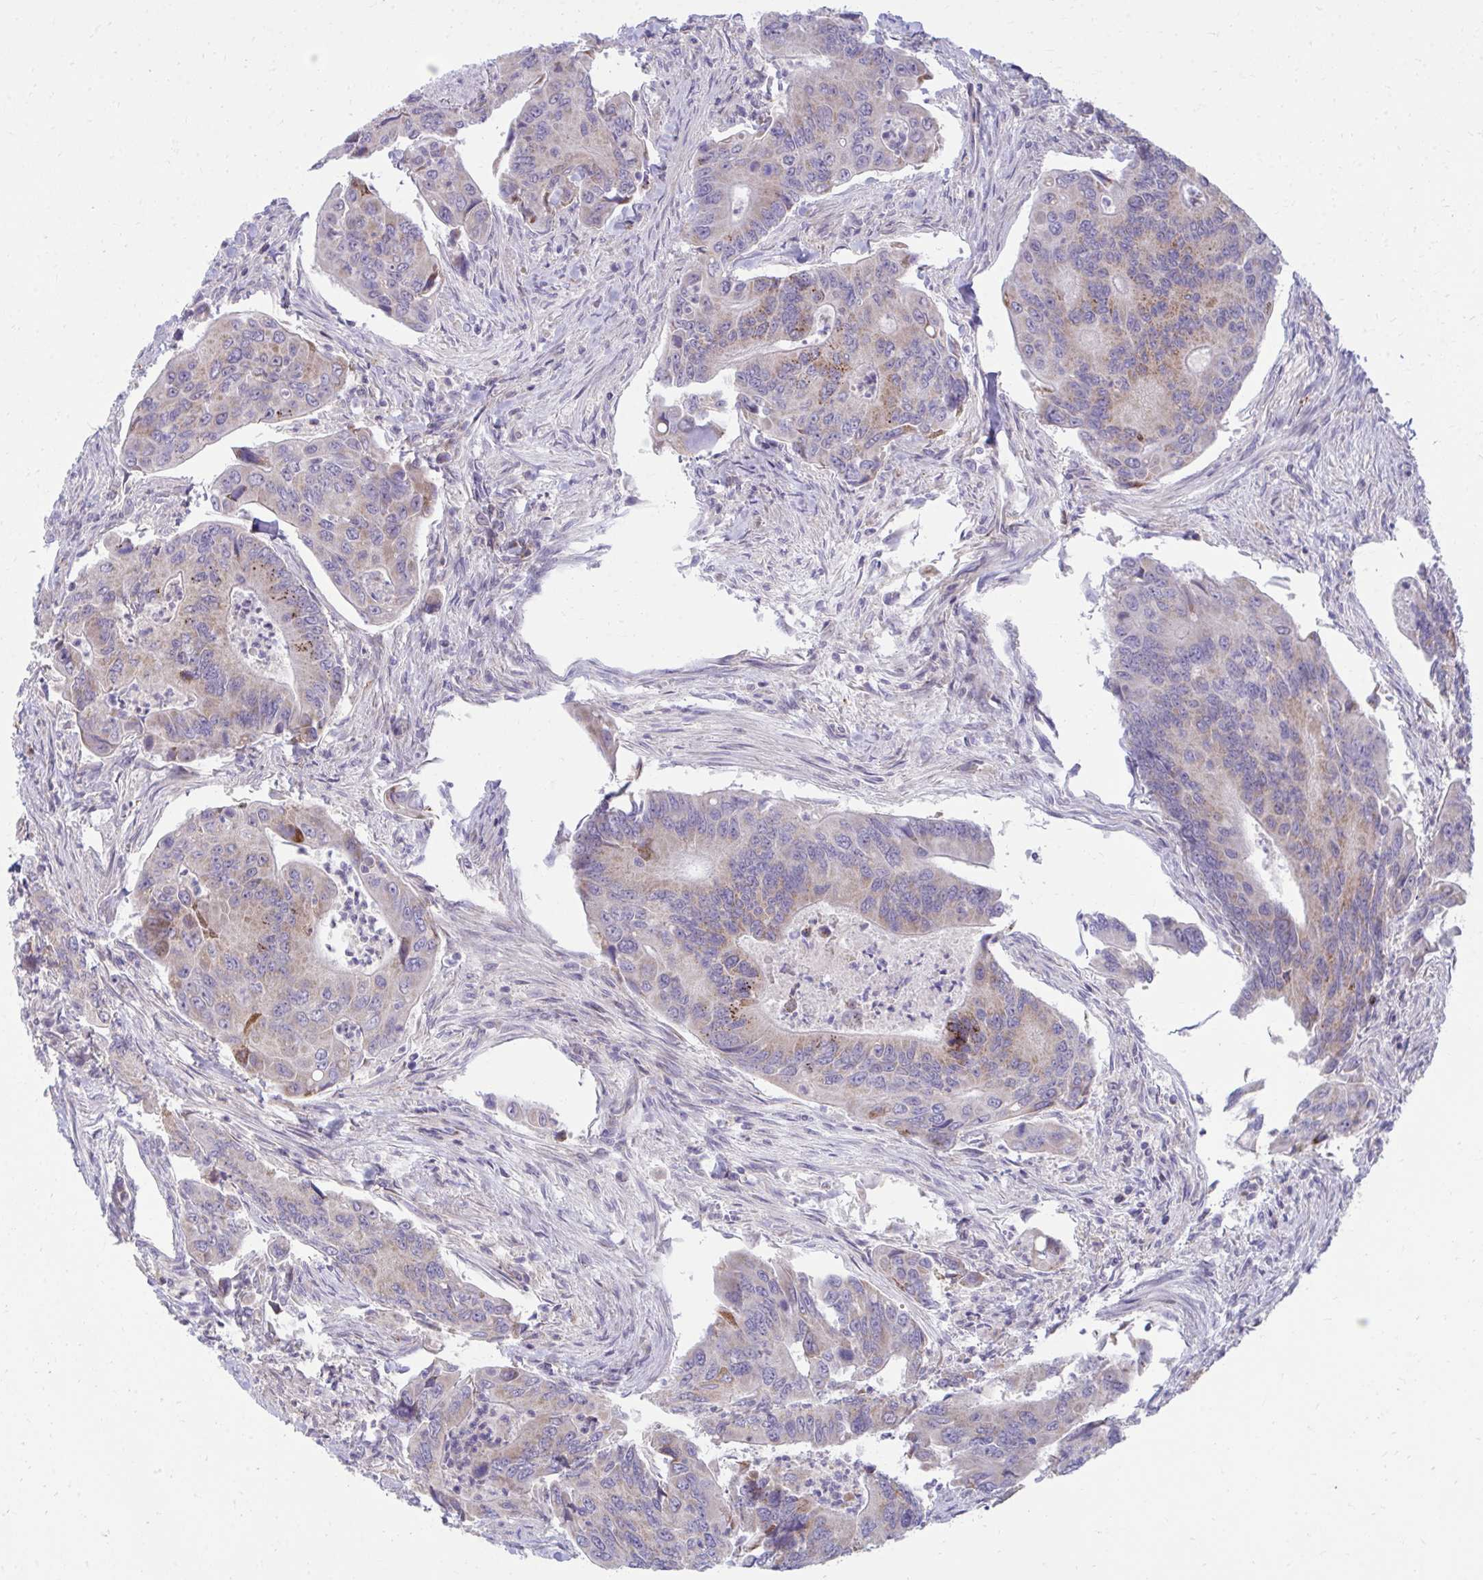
{"staining": {"intensity": "weak", "quantity": "25%-75%", "location": "cytoplasmic/membranous"}, "tissue": "colorectal cancer", "cell_type": "Tumor cells", "image_type": "cancer", "snomed": [{"axis": "morphology", "description": "Adenocarcinoma, NOS"}, {"axis": "topography", "description": "Colon"}], "caption": "Immunohistochemistry micrograph of neoplastic tissue: colorectal adenocarcinoma stained using immunohistochemistry demonstrates low levels of weak protein expression localized specifically in the cytoplasmic/membranous of tumor cells, appearing as a cytoplasmic/membranous brown color.", "gene": "C16orf54", "patient": {"sex": "female", "age": 67}}